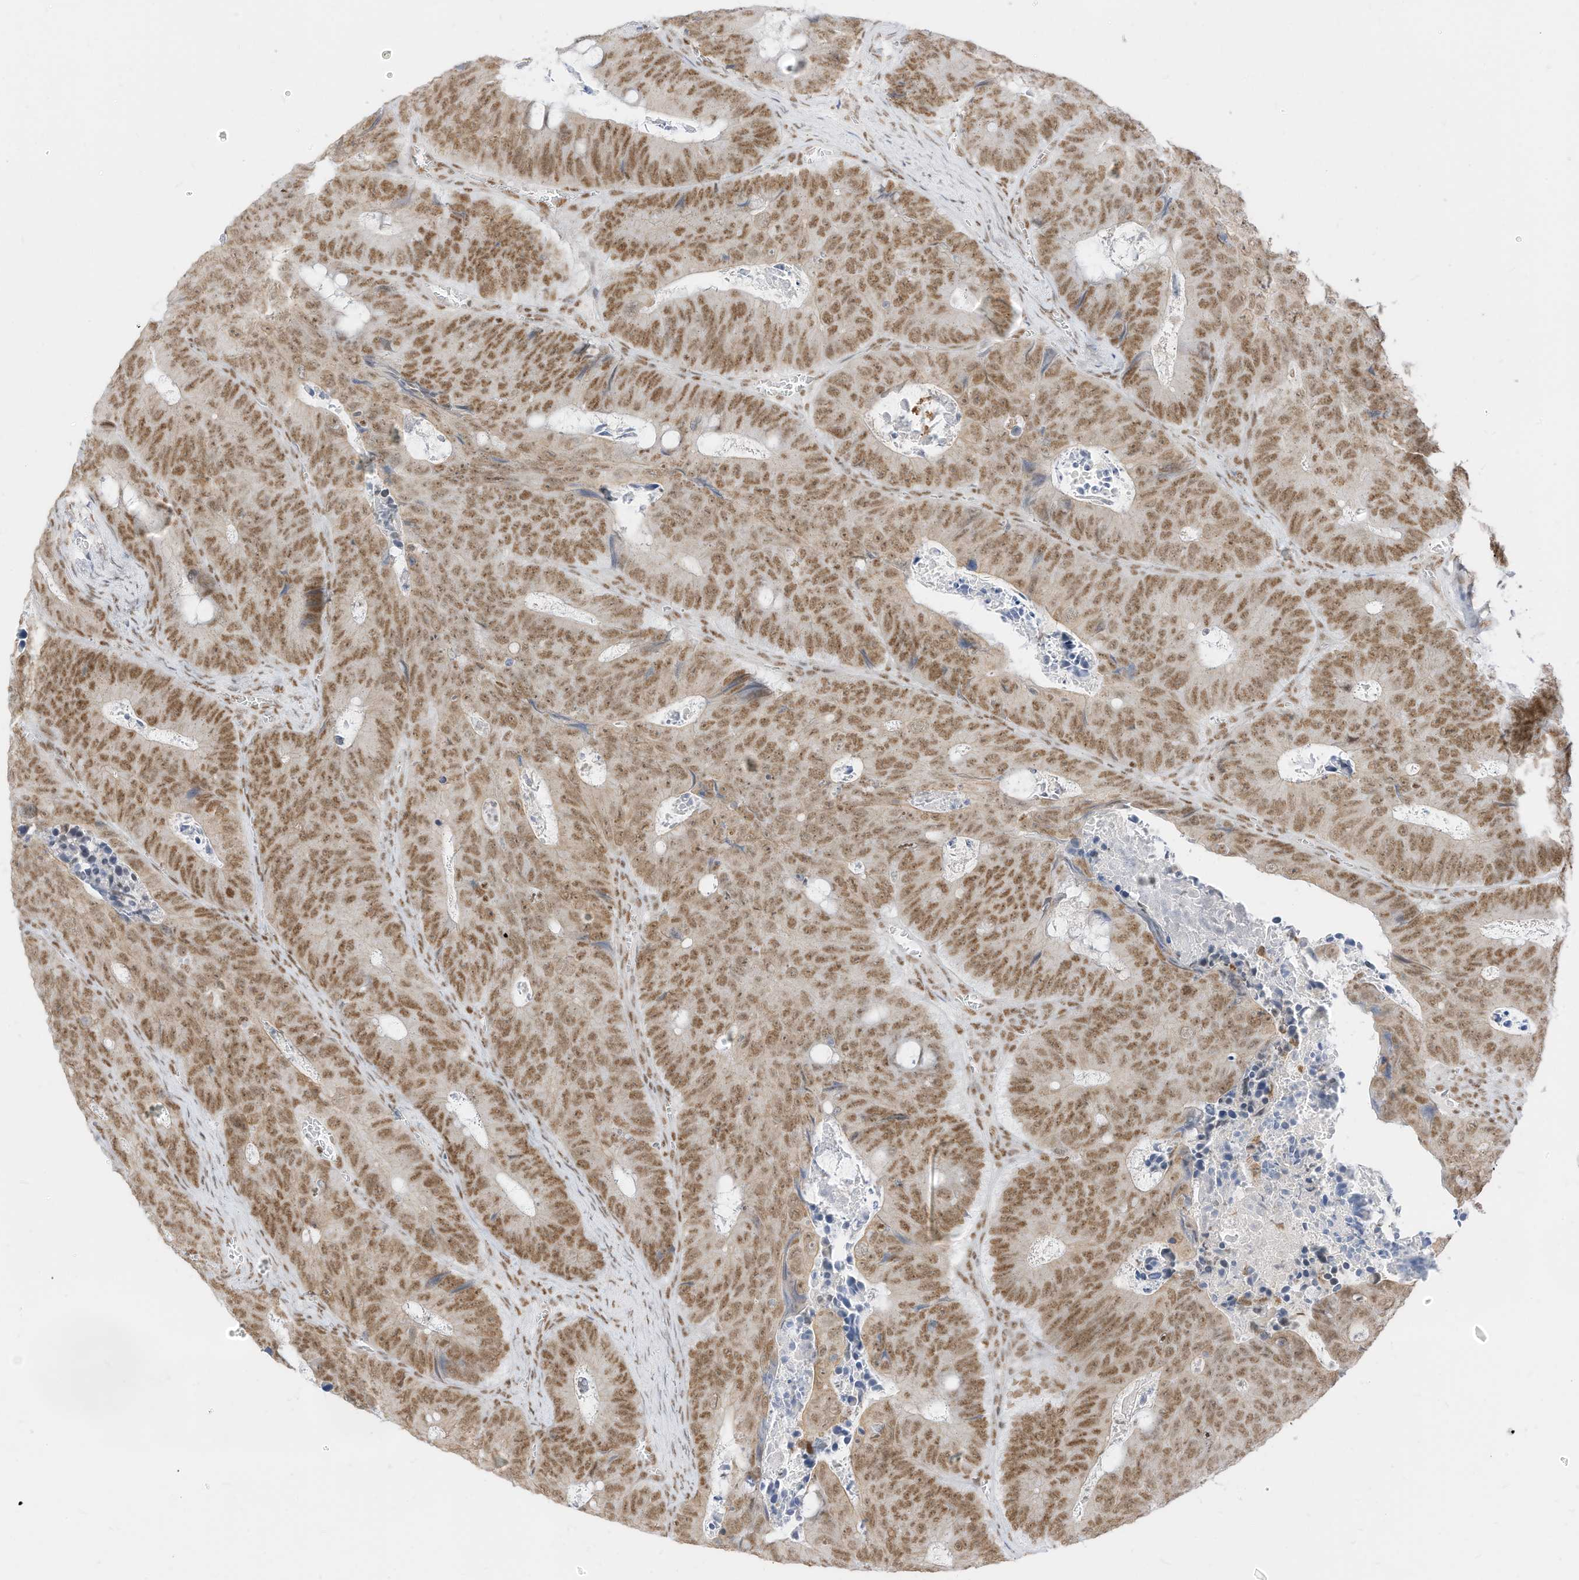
{"staining": {"intensity": "moderate", "quantity": ">75%", "location": "nuclear"}, "tissue": "colorectal cancer", "cell_type": "Tumor cells", "image_type": "cancer", "snomed": [{"axis": "morphology", "description": "Adenocarcinoma, NOS"}, {"axis": "topography", "description": "Colon"}], "caption": "Immunohistochemical staining of adenocarcinoma (colorectal) reveals moderate nuclear protein staining in approximately >75% of tumor cells. (IHC, brightfield microscopy, high magnification).", "gene": "SMARCA2", "patient": {"sex": "male", "age": 87}}